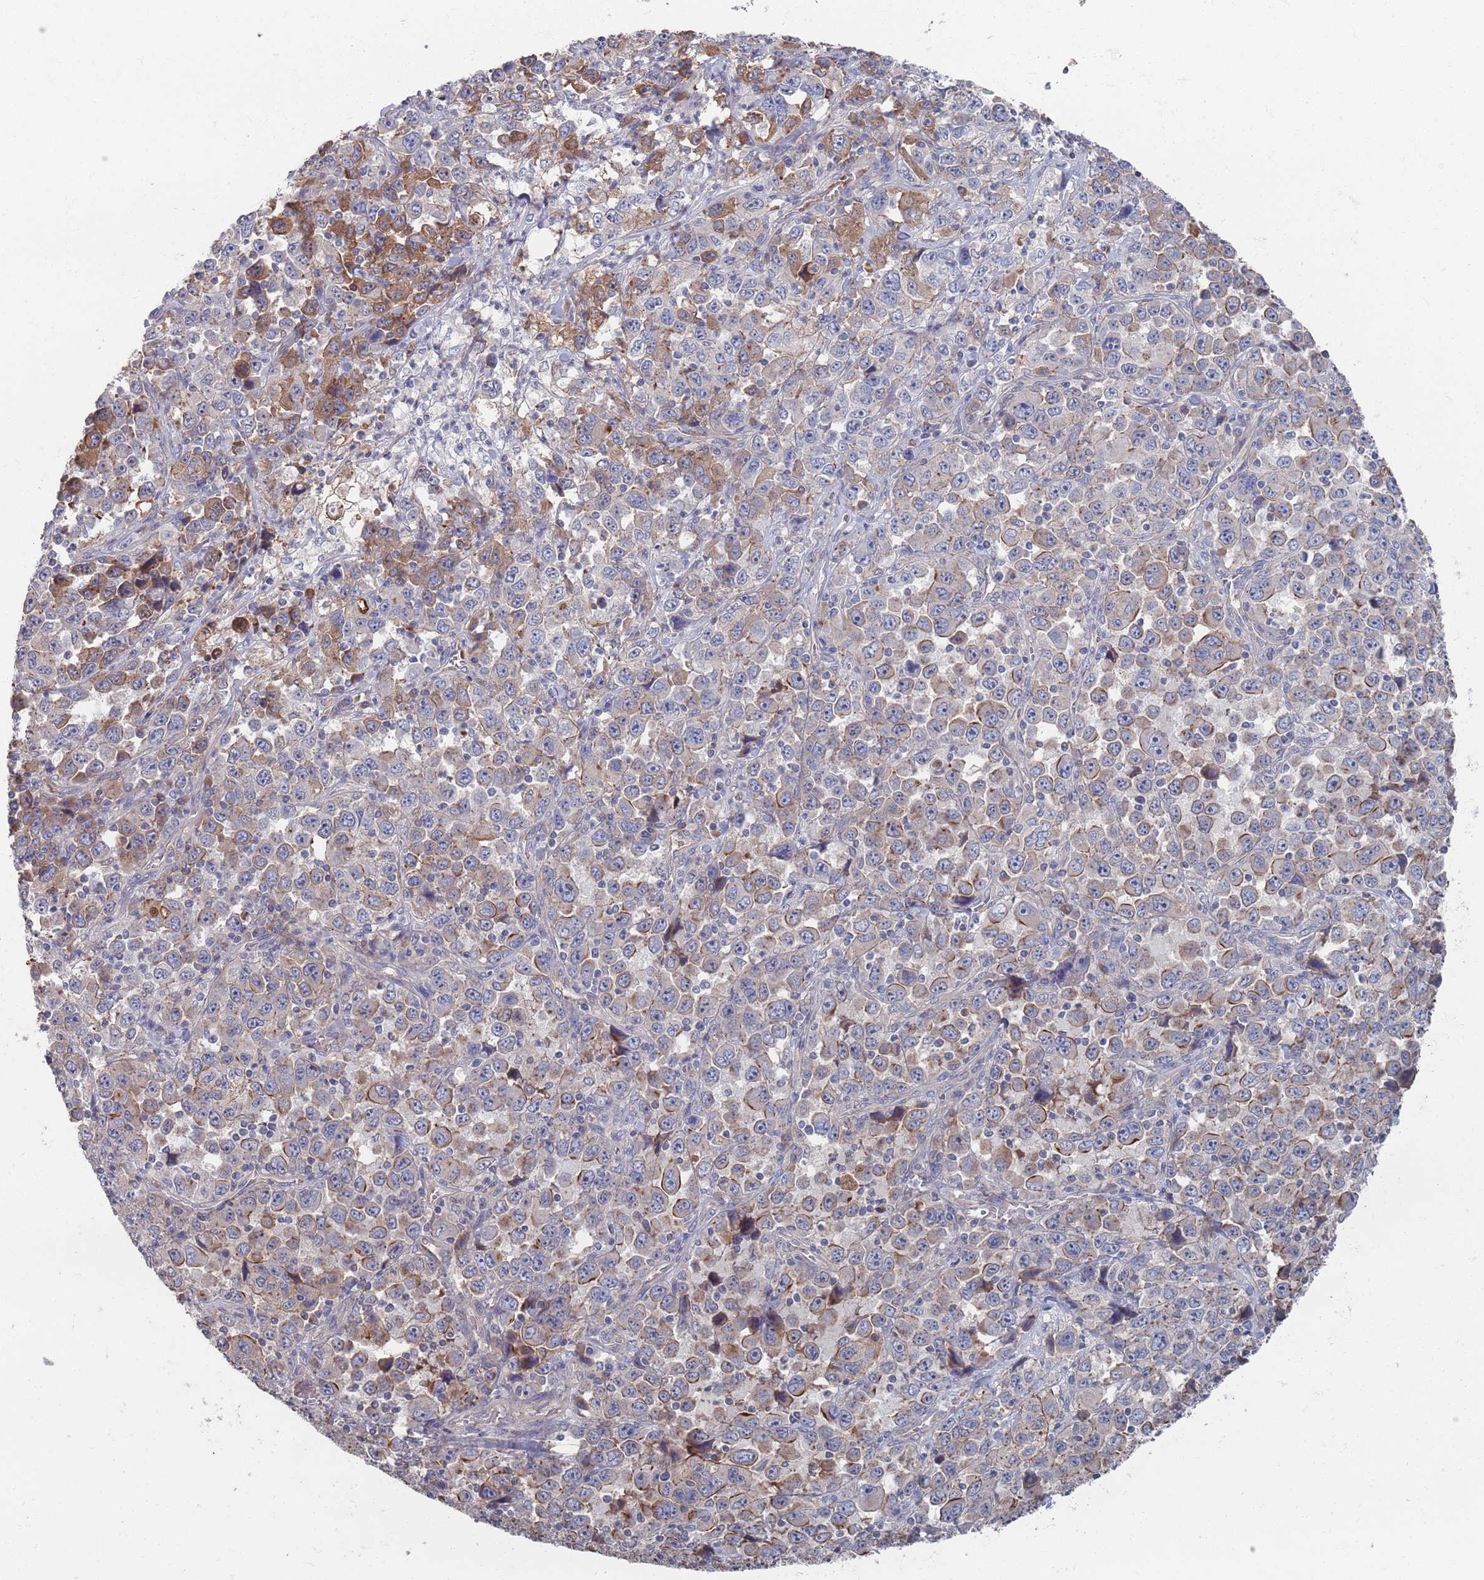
{"staining": {"intensity": "moderate", "quantity": "<25%", "location": "cytoplasmic/membranous"}, "tissue": "stomach cancer", "cell_type": "Tumor cells", "image_type": "cancer", "snomed": [{"axis": "morphology", "description": "Normal tissue, NOS"}, {"axis": "morphology", "description": "Adenocarcinoma, NOS"}, {"axis": "topography", "description": "Stomach, upper"}, {"axis": "topography", "description": "Stomach"}], "caption": "An image of human stomach cancer (adenocarcinoma) stained for a protein shows moderate cytoplasmic/membranous brown staining in tumor cells. The protein is shown in brown color, while the nuclei are stained blue.", "gene": "PLEKHA4", "patient": {"sex": "male", "age": 59}}